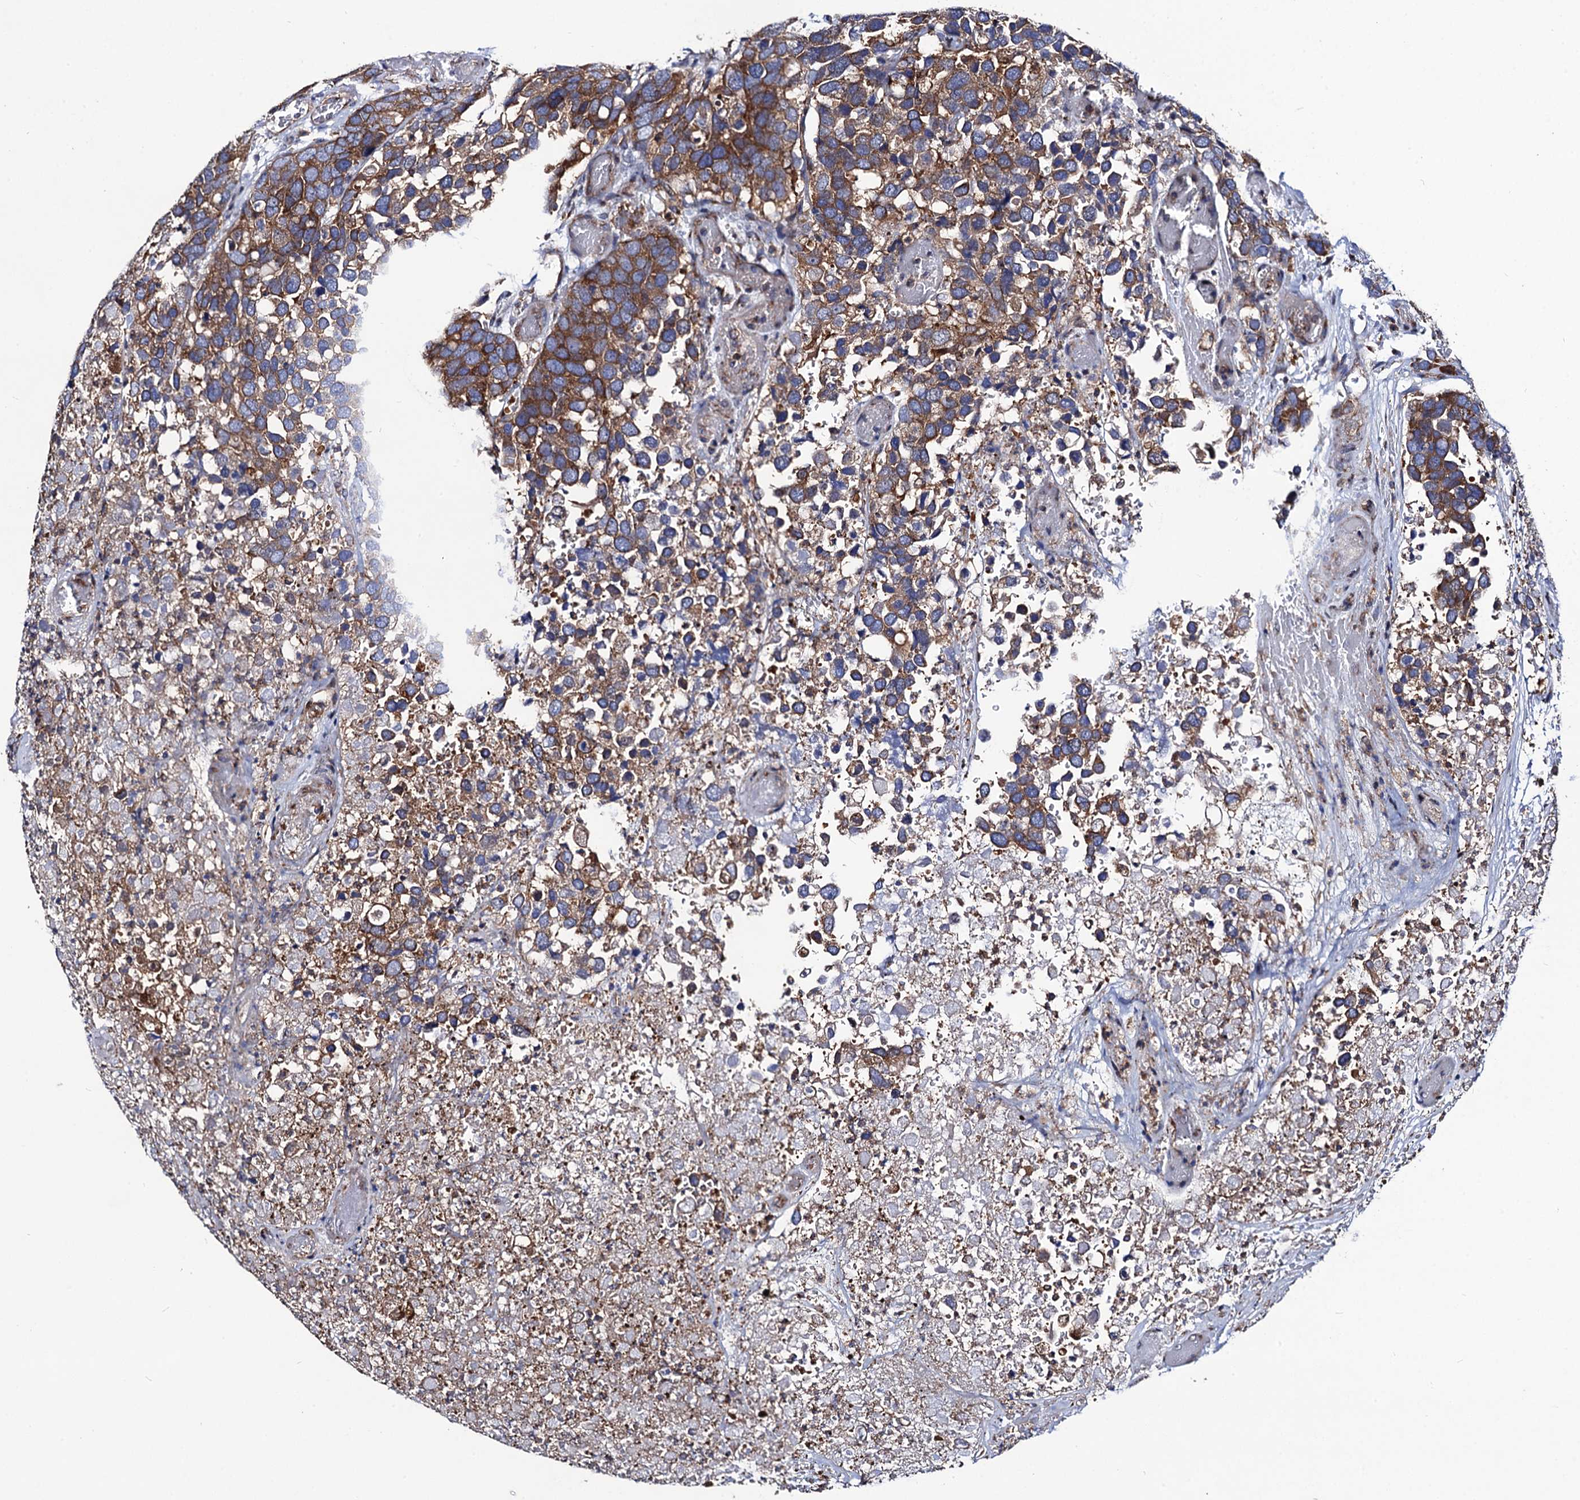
{"staining": {"intensity": "moderate", "quantity": ">75%", "location": "cytoplasmic/membranous"}, "tissue": "breast cancer", "cell_type": "Tumor cells", "image_type": "cancer", "snomed": [{"axis": "morphology", "description": "Duct carcinoma"}, {"axis": "topography", "description": "Breast"}], "caption": "Breast cancer tissue demonstrates moderate cytoplasmic/membranous positivity in approximately >75% of tumor cells", "gene": "DYDC1", "patient": {"sex": "female", "age": 83}}